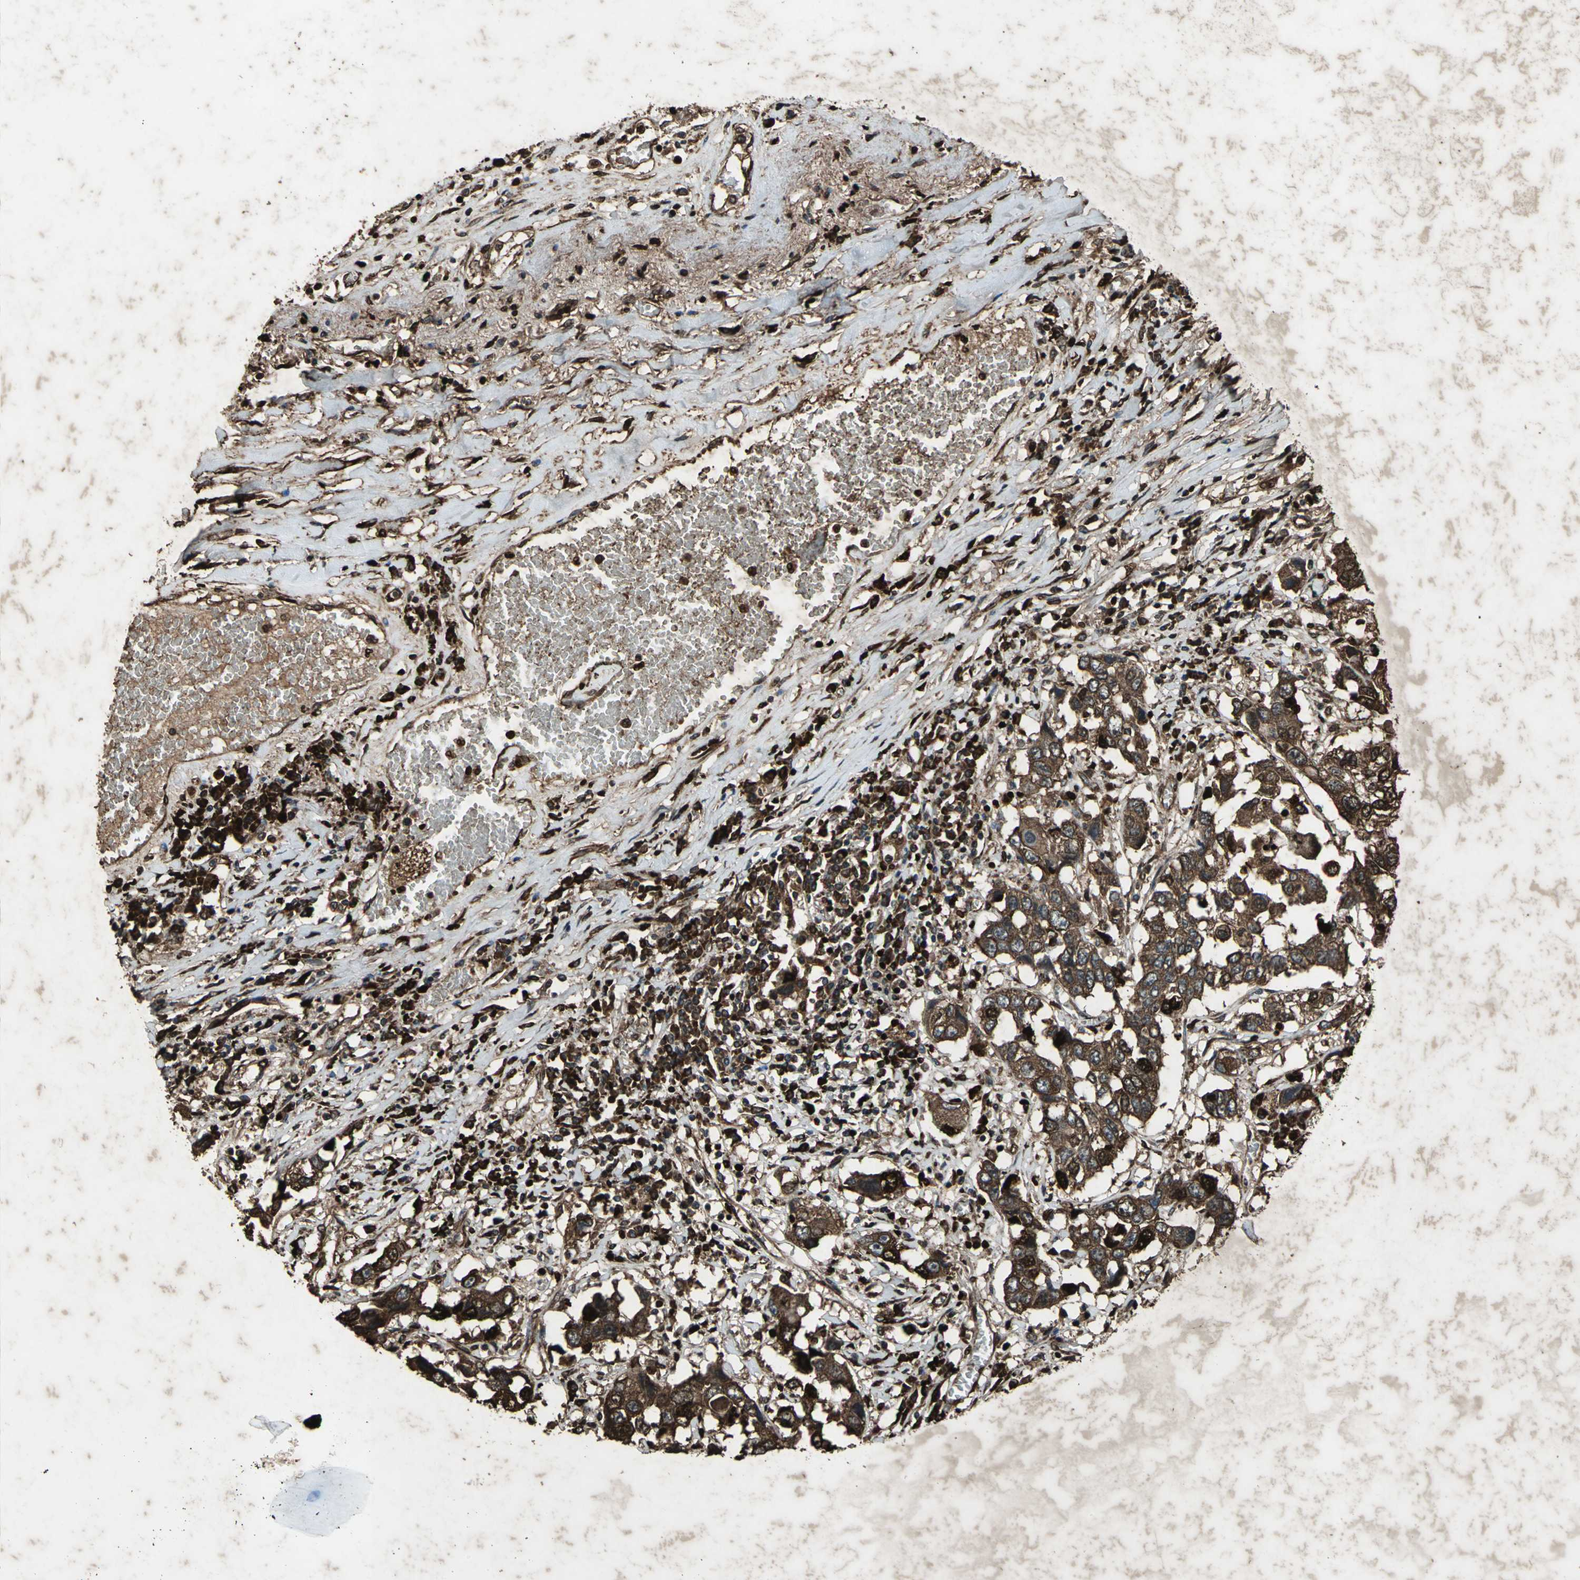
{"staining": {"intensity": "strong", "quantity": ">75%", "location": "cytoplasmic/membranous"}, "tissue": "lung cancer", "cell_type": "Tumor cells", "image_type": "cancer", "snomed": [{"axis": "morphology", "description": "Squamous cell carcinoma, NOS"}, {"axis": "topography", "description": "Lung"}], "caption": "The image reveals staining of squamous cell carcinoma (lung), revealing strong cytoplasmic/membranous protein staining (brown color) within tumor cells.", "gene": "SEPTIN4", "patient": {"sex": "male", "age": 71}}